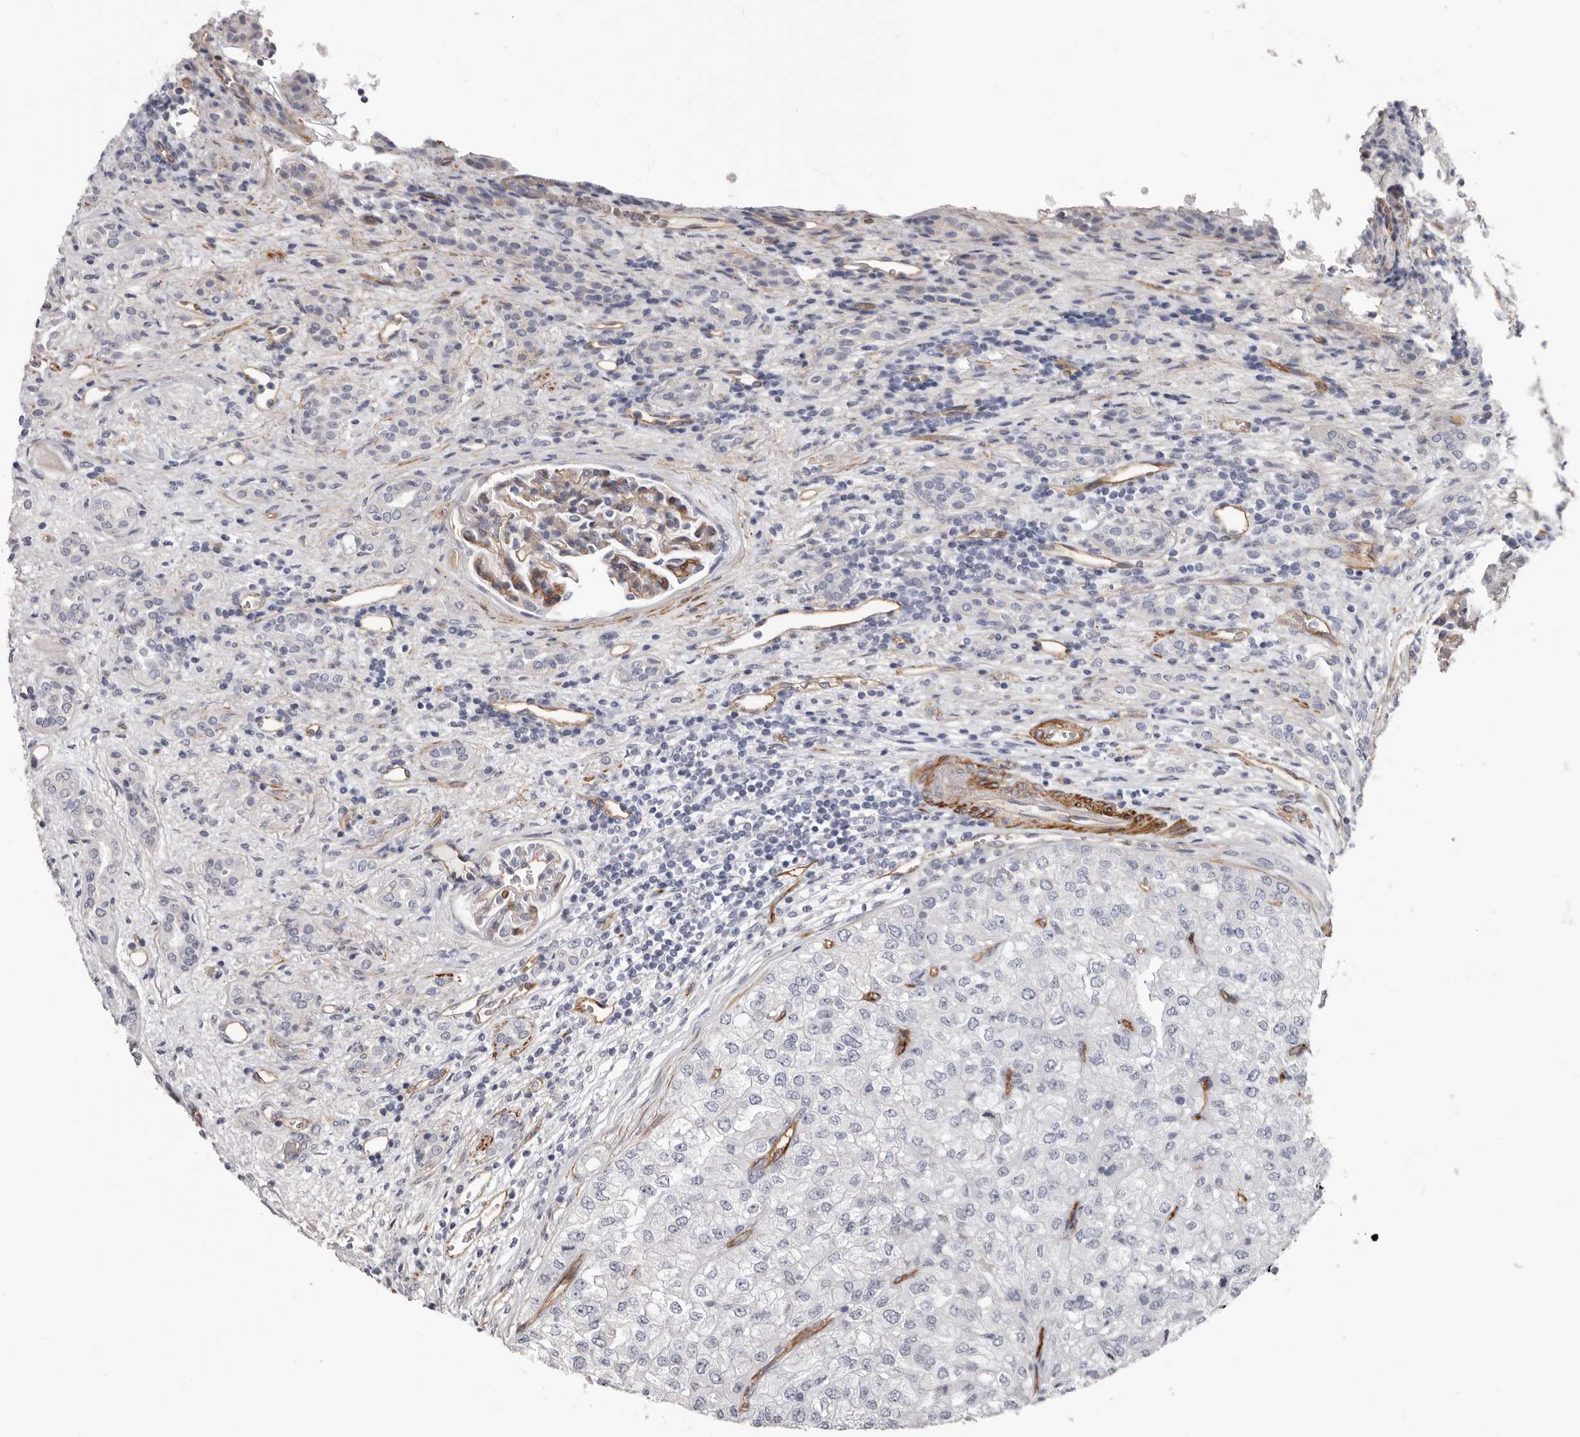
{"staining": {"intensity": "negative", "quantity": "none", "location": "none"}, "tissue": "renal cancer", "cell_type": "Tumor cells", "image_type": "cancer", "snomed": [{"axis": "morphology", "description": "Adenocarcinoma, NOS"}, {"axis": "topography", "description": "Kidney"}], "caption": "Tumor cells are negative for brown protein staining in adenocarcinoma (renal).", "gene": "ADGRL4", "patient": {"sex": "female", "age": 54}}